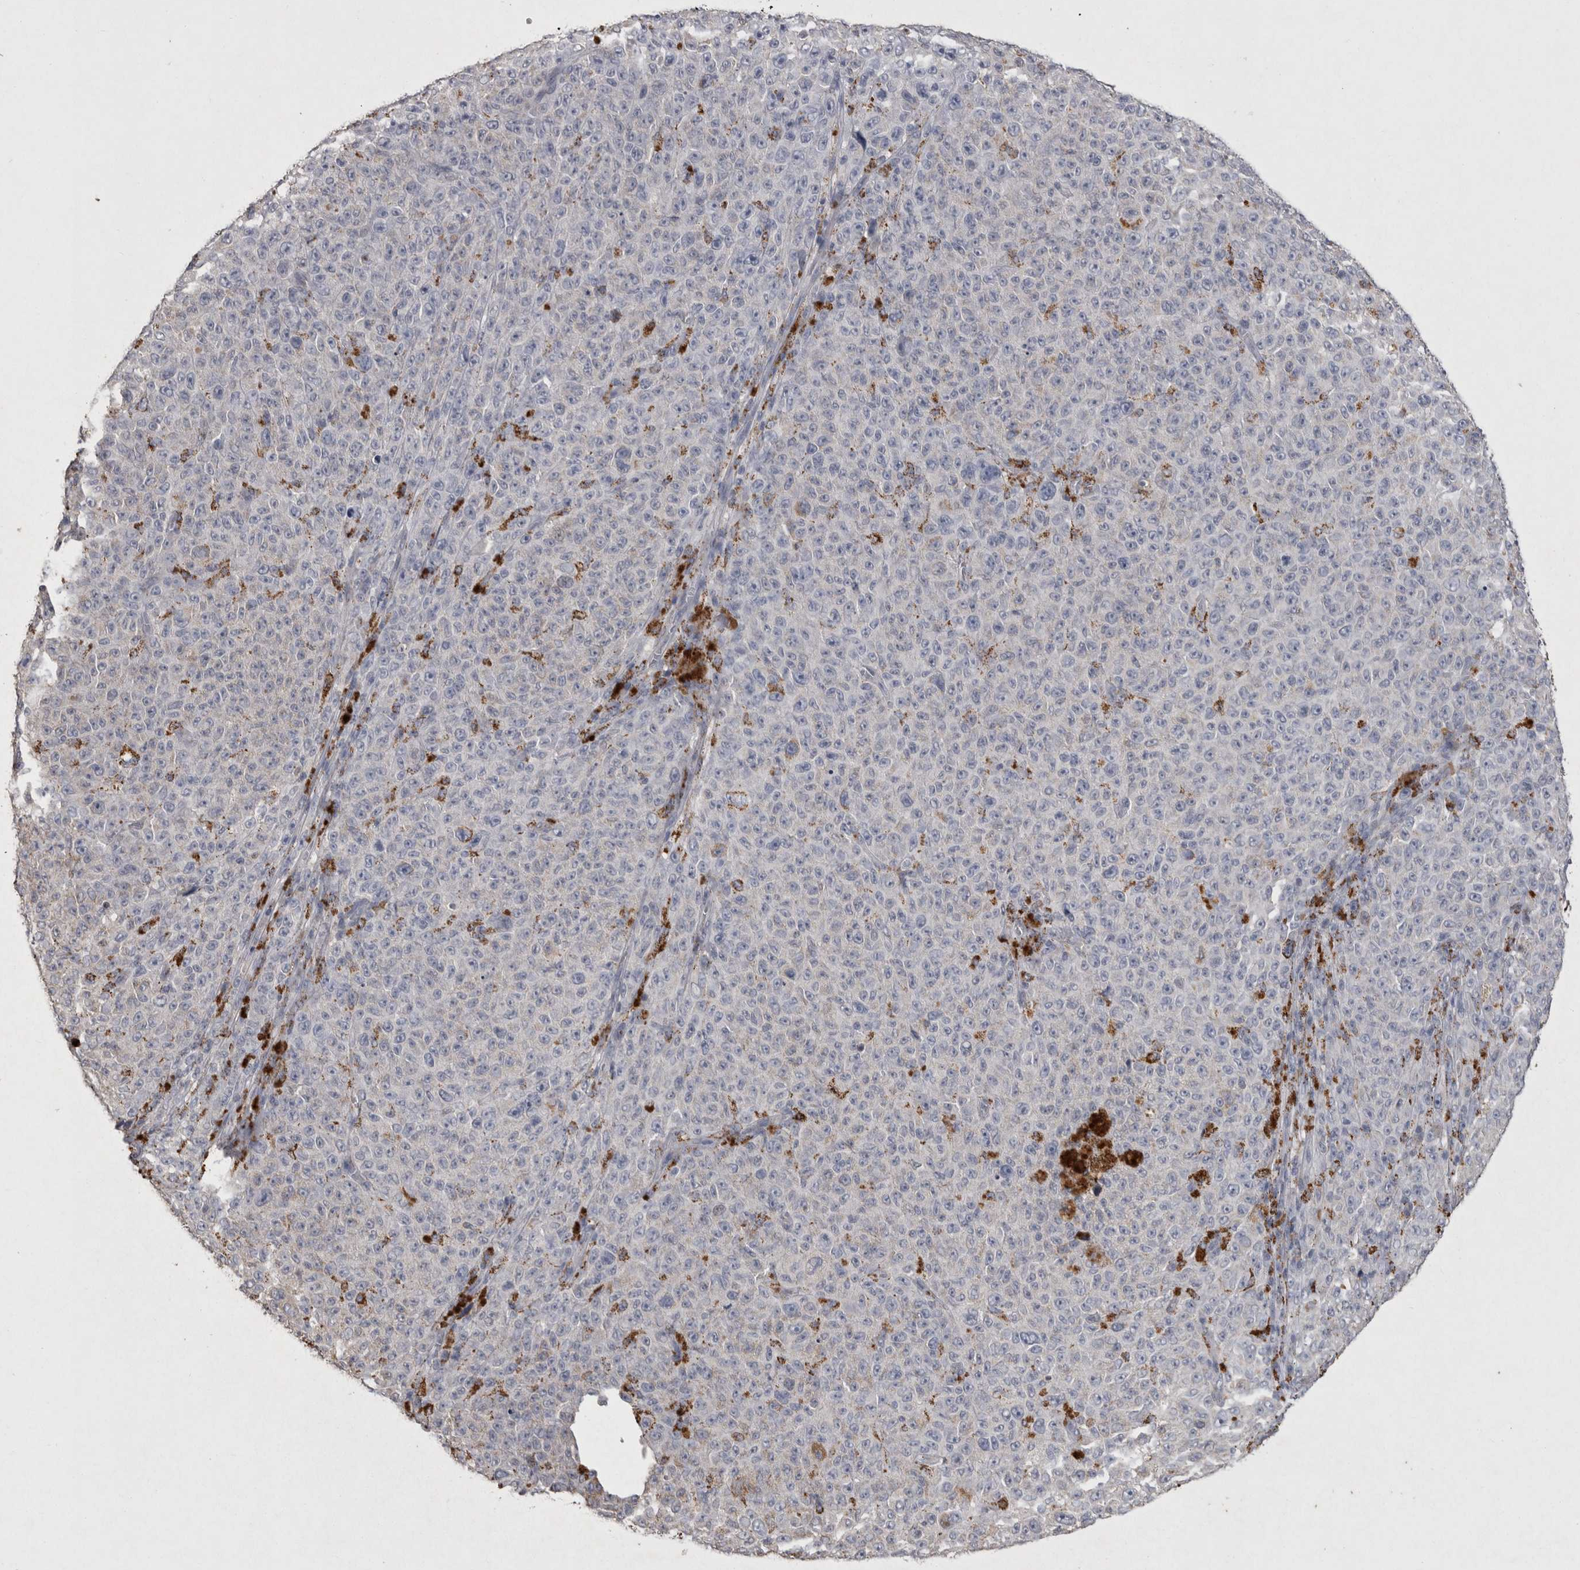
{"staining": {"intensity": "negative", "quantity": "none", "location": "none"}, "tissue": "melanoma", "cell_type": "Tumor cells", "image_type": "cancer", "snomed": [{"axis": "morphology", "description": "Malignant melanoma, NOS"}, {"axis": "topography", "description": "Skin"}], "caption": "Photomicrograph shows no significant protein positivity in tumor cells of melanoma.", "gene": "DKK3", "patient": {"sex": "female", "age": 82}}